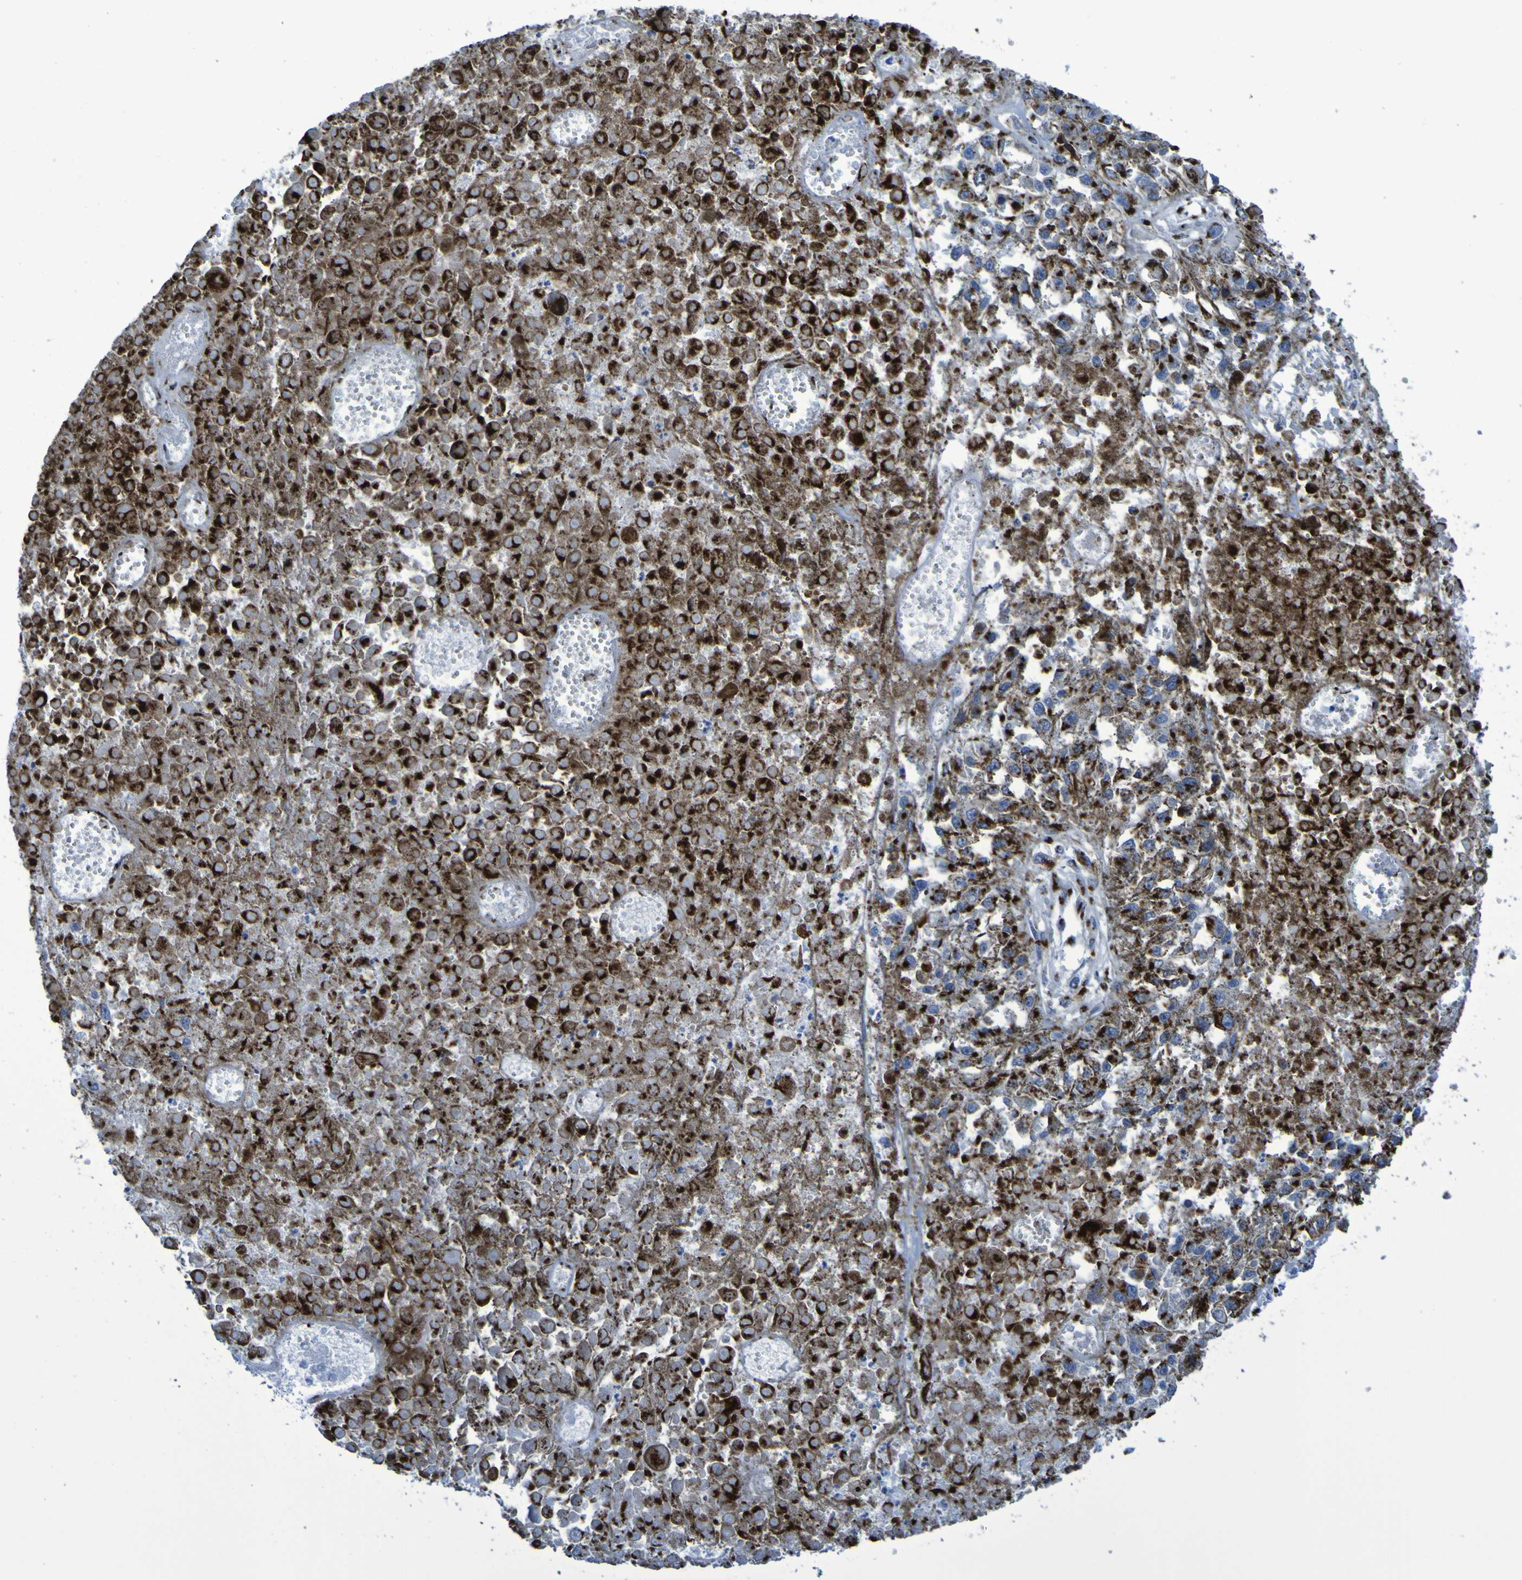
{"staining": {"intensity": "strong", "quantity": ">75%", "location": "cytoplasmic/membranous"}, "tissue": "melanoma", "cell_type": "Tumor cells", "image_type": "cancer", "snomed": [{"axis": "morphology", "description": "Malignant melanoma, Metastatic site"}, {"axis": "topography", "description": "Lymph node"}], "caption": "A high amount of strong cytoplasmic/membranous staining is identified in approximately >75% of tumor cells in malignant melanoma (metastatic site) tissue. Immunohistochemistry (ihc) stains the protein in brown and the nuclei are stained blue.", "gene": "GOLM1", "patient": {"sex": "male", "age": 59}}